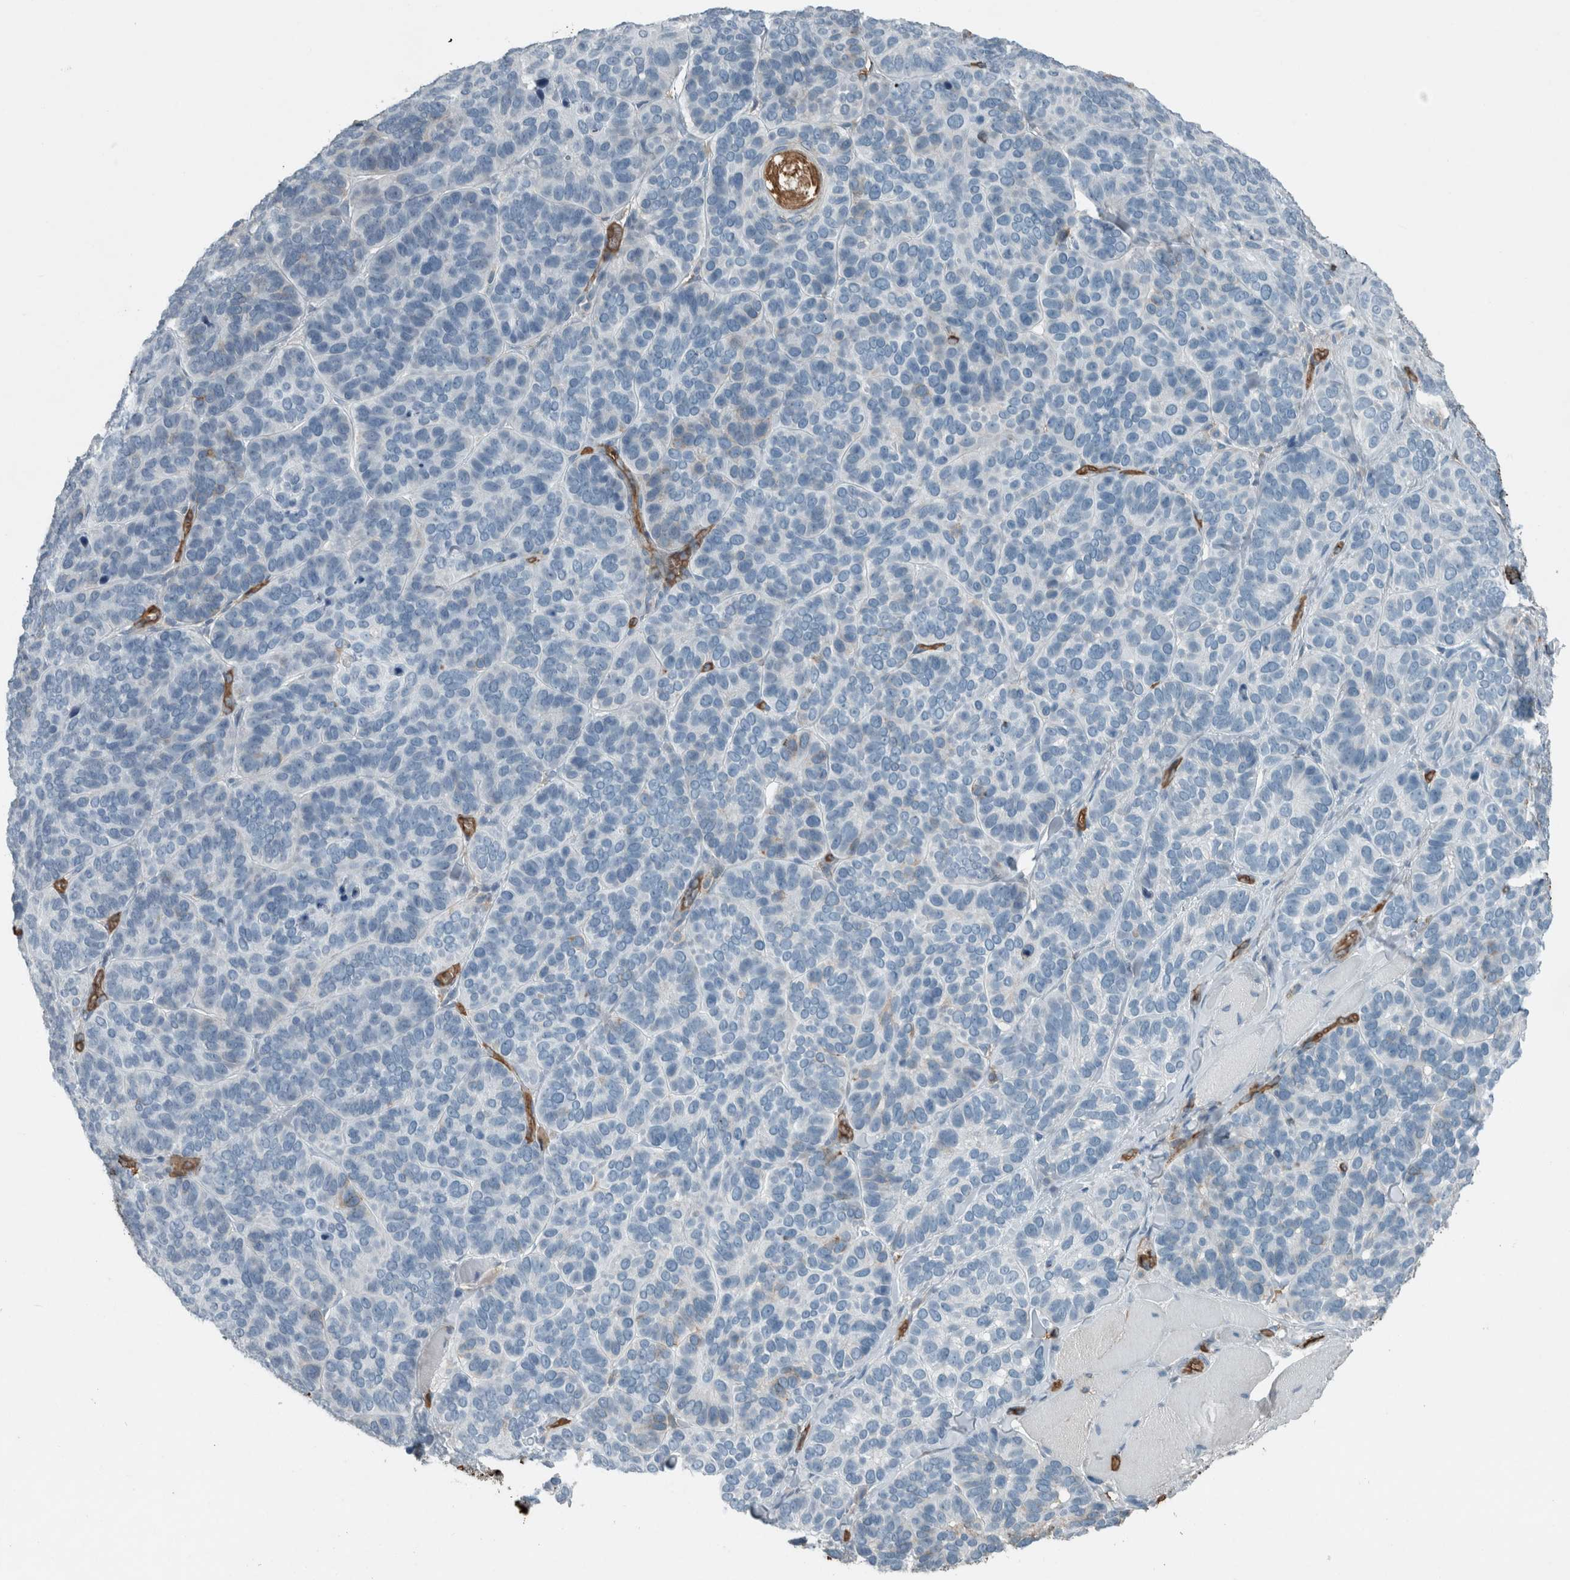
{"staining": {"intensity": "negative", "quantity": "none", "location": "none"}, "tissue": "skin cancer", "cell_type": "Tumor cells", "image_type": "cancer", "snomed": [{"axis": "morphology", "description": "Basal cell carcinoma"}, {"axis": "topography", "description": "Skin"}], "caption": "Human basal cell carcinoma (skin) stained for a protein using immunohistochemistry (IHC) displays no staining in tumor cells.", "gene": "LBP", "patient": {"sex": "male", "age": 62}}